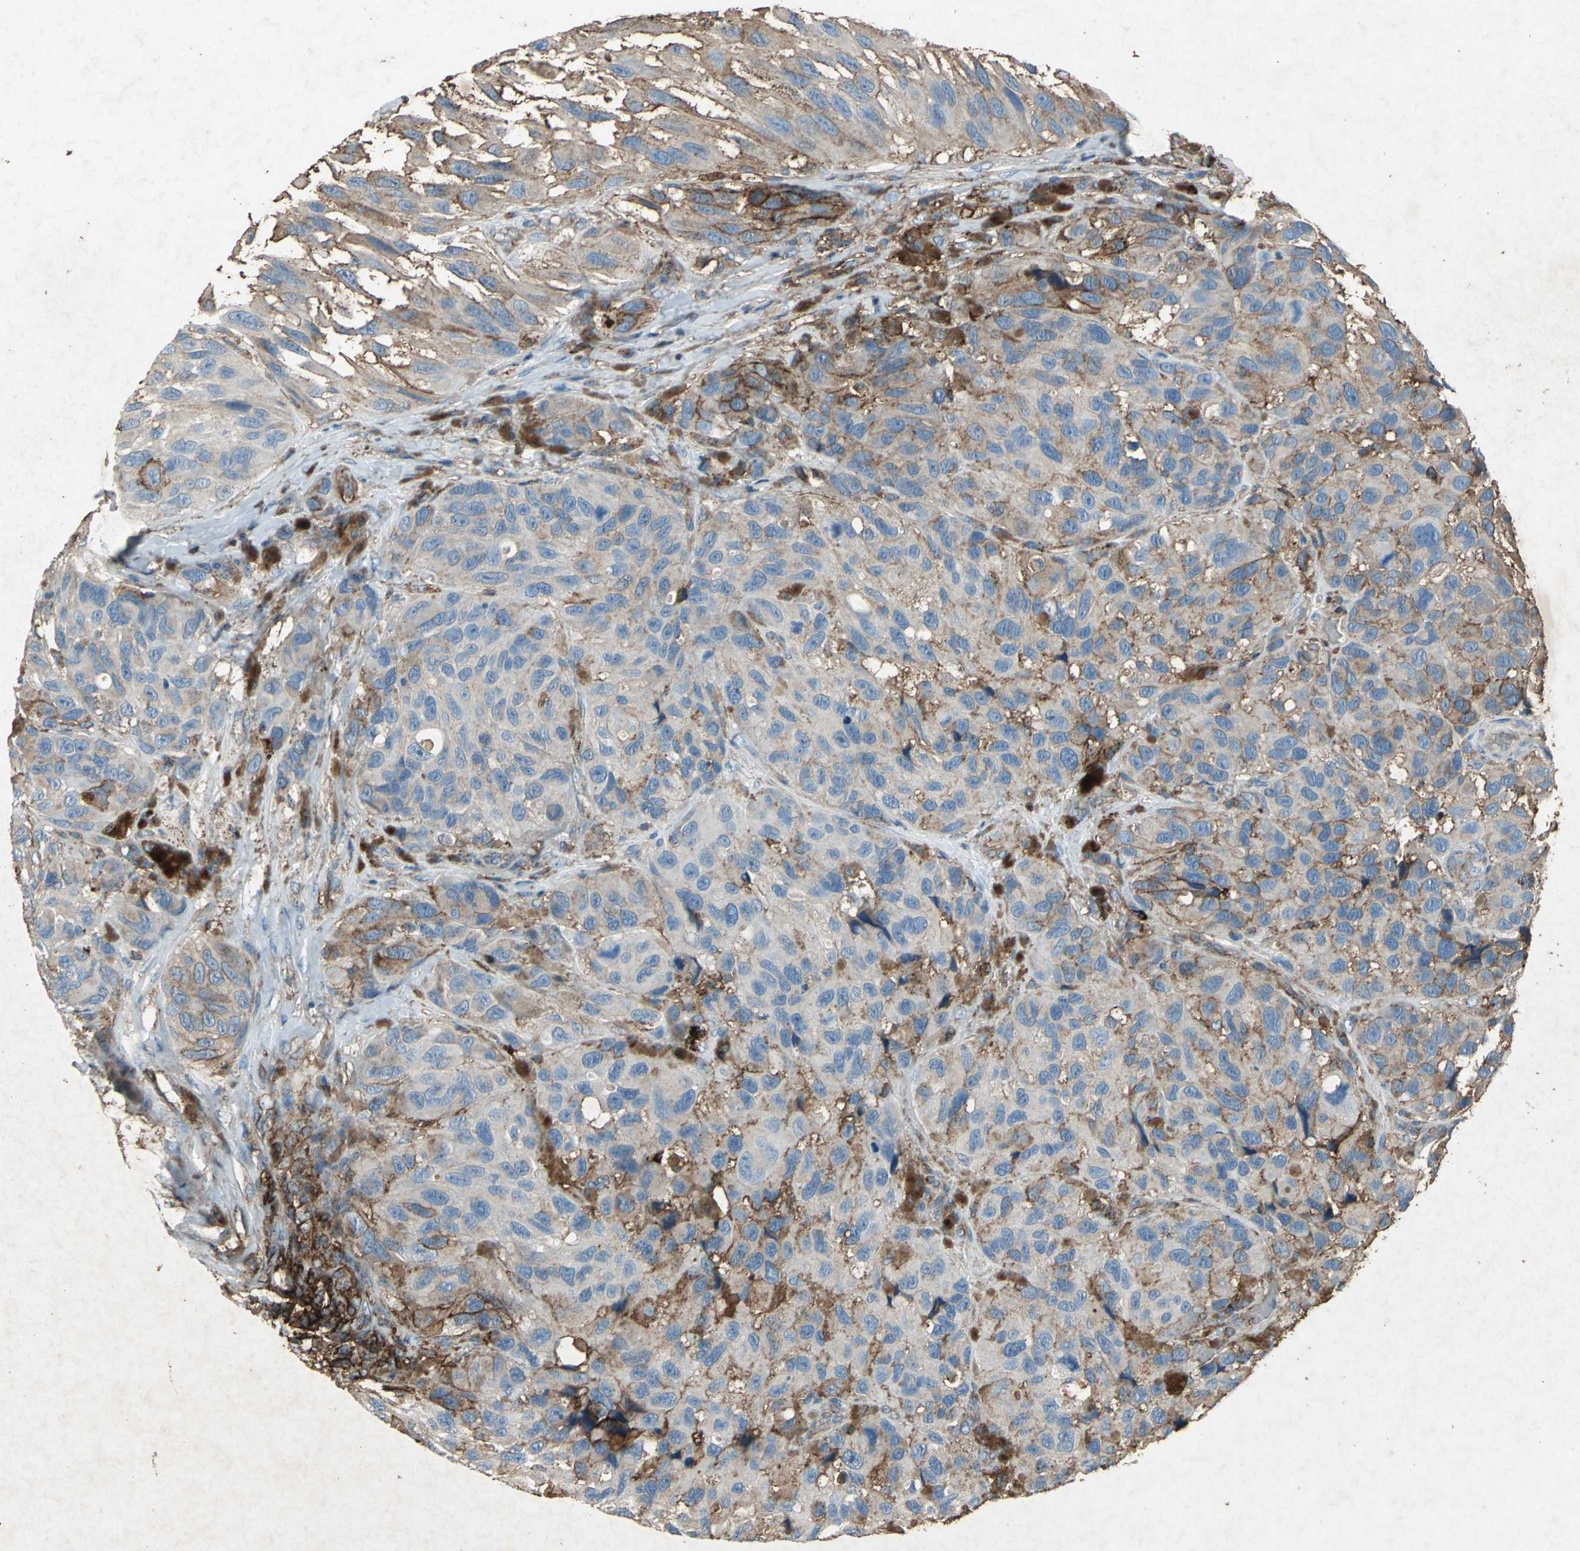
{"staining": {"intensity": "weak", "quantity": ">75%", "location": "cytoplasmic/membranous"}, "tissue": "melanoma", "cell_type": "Tumor cells", "image_type": "cancer", "snomed": [{"axis": "morphology", "description": "Malignant melanoma, NOS"}, {"axis": "topography", "description": "Skin"}], "caption": "A low amount of weak cytoplasmic/membranous expression is seen in about >75% of tumor cells in melanoma tissue.", "gene": "CCR6", "patient": {"sex": "female", "age": 73}}